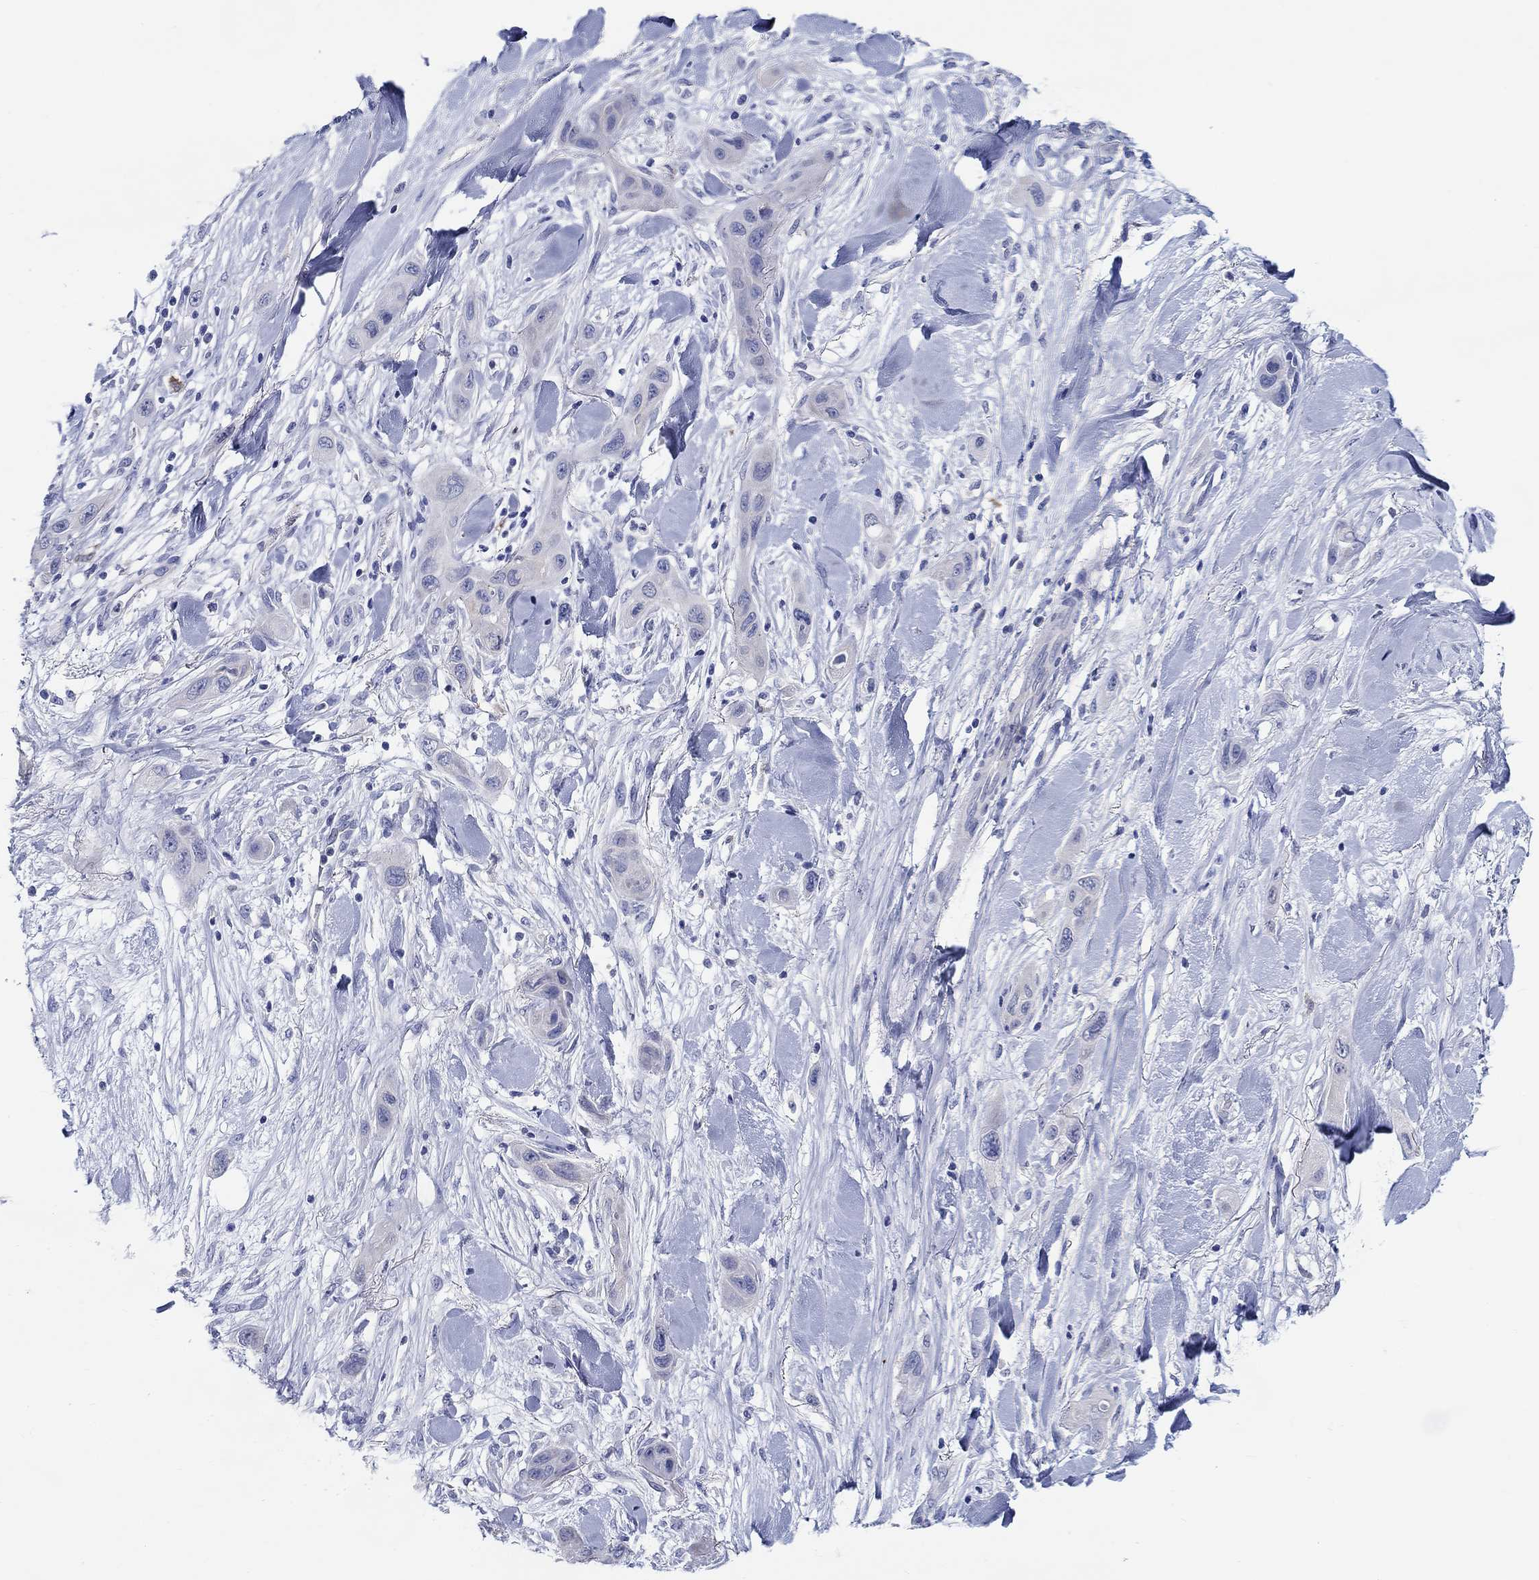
{"staining": {"intensity": "negative", "quantity": "none", "location": "none"}, "tissue": "skin cancer", "cell_type": "Tumor cells", "image_type": "cancer", "snomed": [{"axis": "morphology", "description": "Squamous cell carcinoma, NOS"}, {"axis": "topography", "description": "Skin"}], "caption": "A histopathology image of human skin cancer is negative for staining in tumor cells.", "gene": "RAP1GAP", "patient": {"sex": "male", "age": 79}}